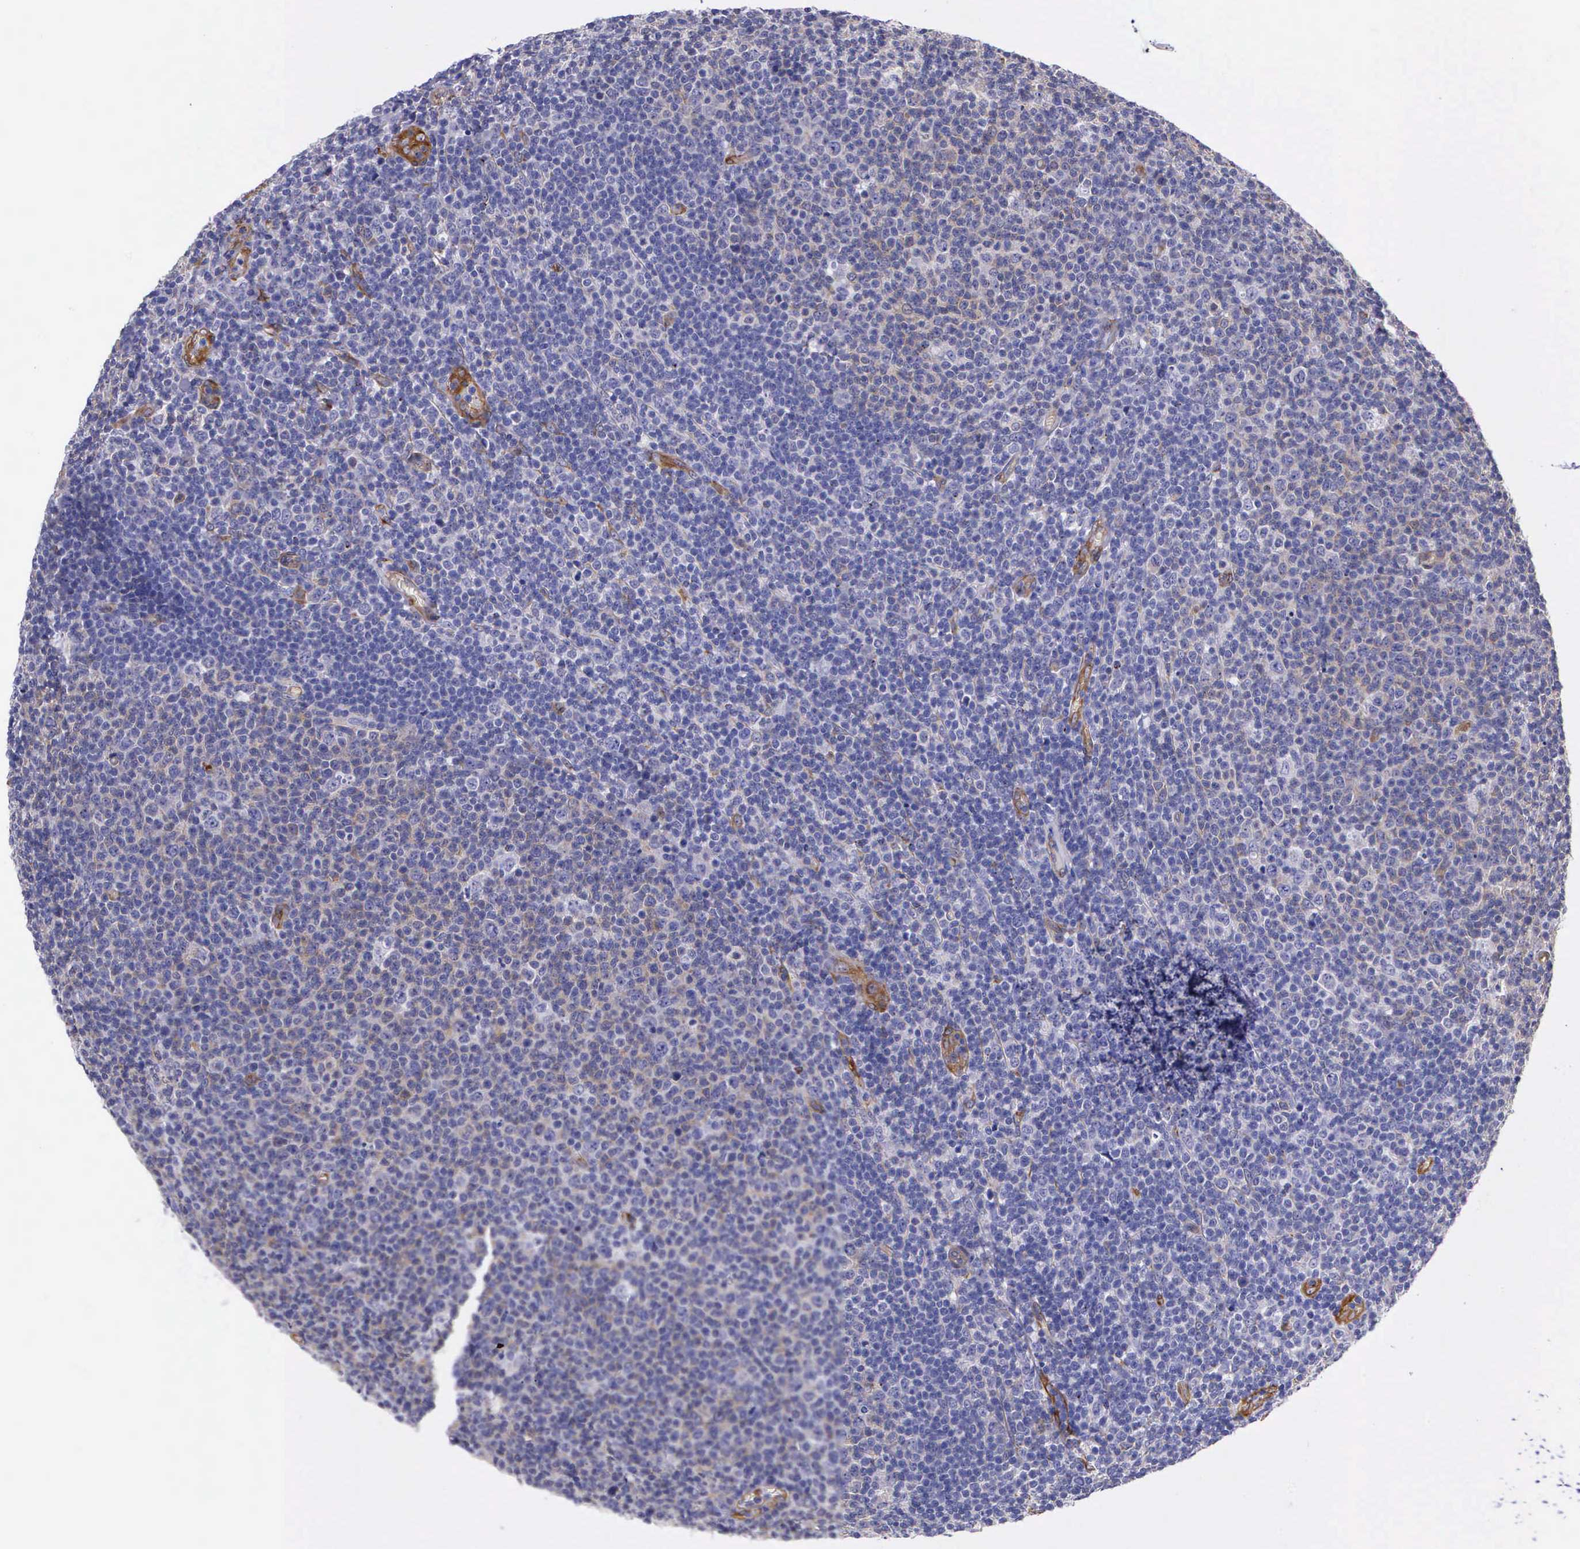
{"staining": {"intensity": "negative", "quantity": "none", "location": "none"}, "tissue": "lymphoma", "cell_type": "Tumor cells", "image_type": "cancer", "snomed": [{"axis": "morphology", "description": "Malignant lymphoma, non-Hodgkin's type, Low grade"}, {"axis": "topography", "description": "Lymph node"}], "caption": "Immunohistochemical staining of human lymphoma demonstrates no significant staining in tumor cells.", "gene": "BCAR1", "patient": {"sex": "male", "age": 74}}